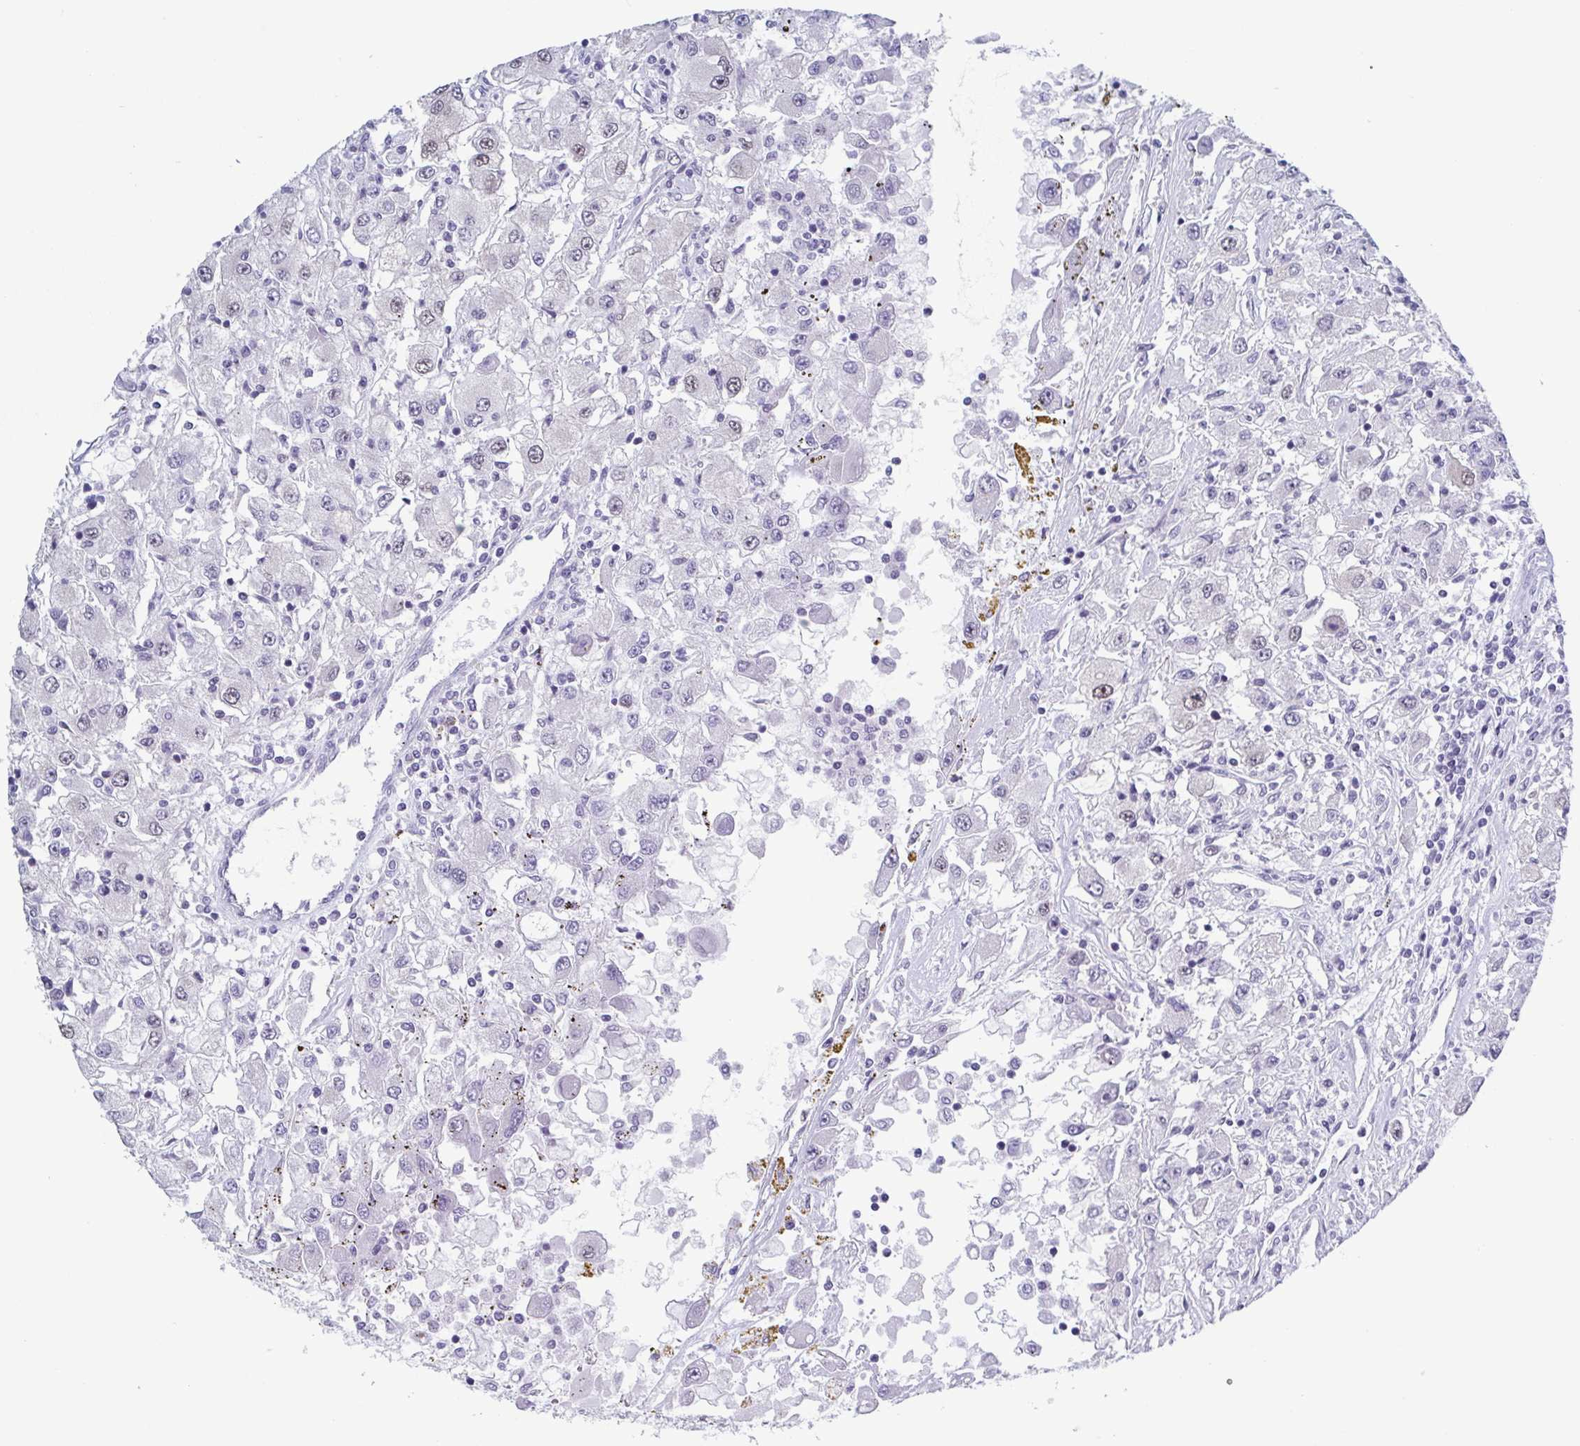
{"staining": {"intensity": "negative", "quantity": "none", "location": "none"}, "tissue": "renal cancer", "cell_type": "Tumor cells", "image_type": "cancer", "snomed": [{"axis": "morphology", "description": "Adenocarcinoma, NOS"}, {"axis": "topography", "description": "Kidney"}], "caption": "This is an immunohistochemistry histopathology image of human renal cancer (adenocarcinoma). There is no staining in tumor cells.", "gene": "TMEM92", "patient": {"sex": "female", "age": 67}}